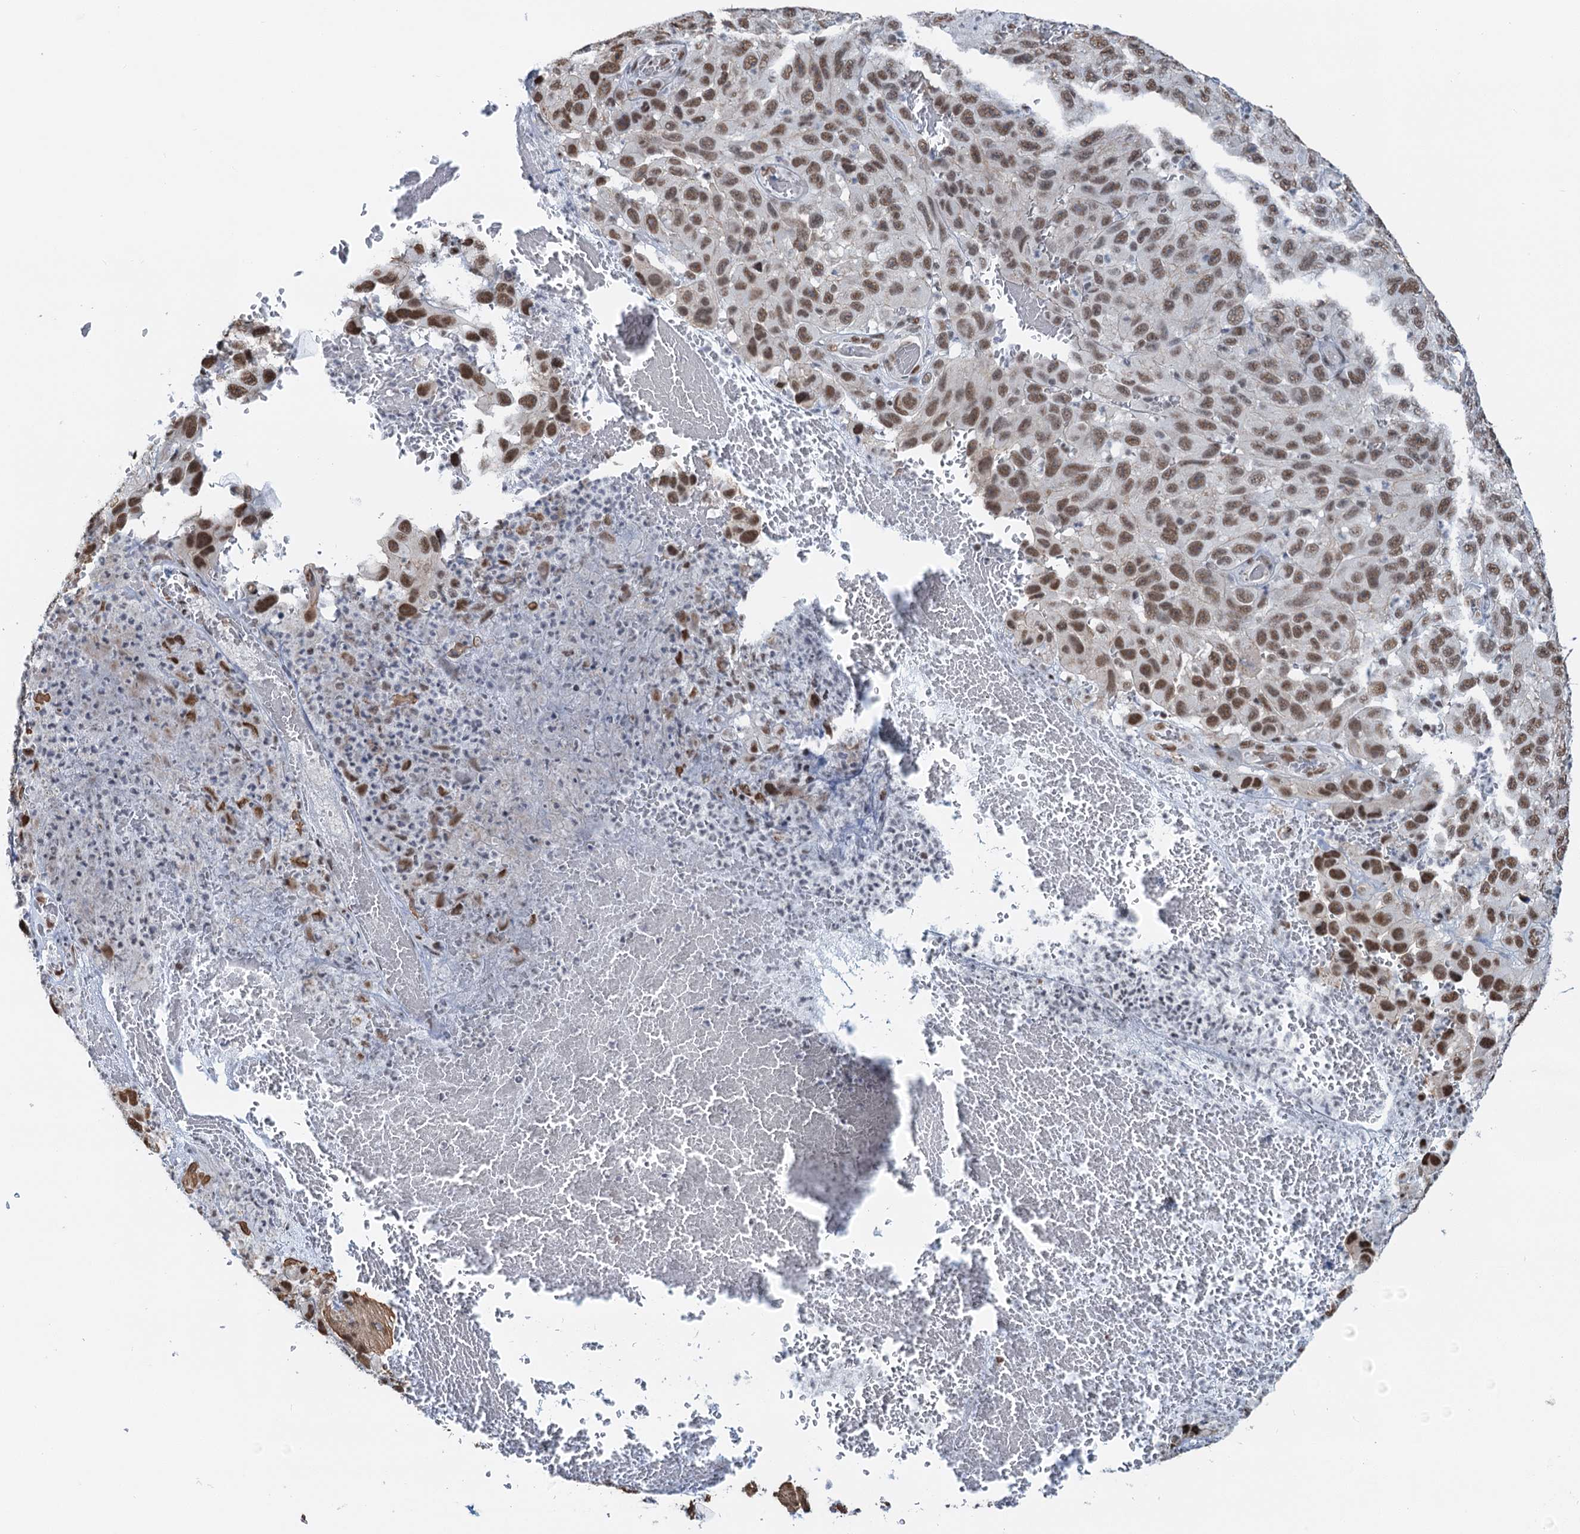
{"staining": {"intensity": "moderate", "quantity": ">75%", "location": "nuclear"}, "tissue": "melanoma", "cell_type": "Tumor cells", "image_type": "cancer", "snomed": [{"axis": "morphology", "description": "Normal tissue, NOS"}, {"axis": "morphology", "description": "Malignant melanoma, NOS"}, {"axis": "topography", "description": "Skin"}], "caption": "Immunohistochemistry (DAB) staining of malignant melanoma reveals moderate nuclear protein expression in about >75% of tumor cells.", "gene": "ZNF609", "patient": {"sex": "female", "age": 96}}